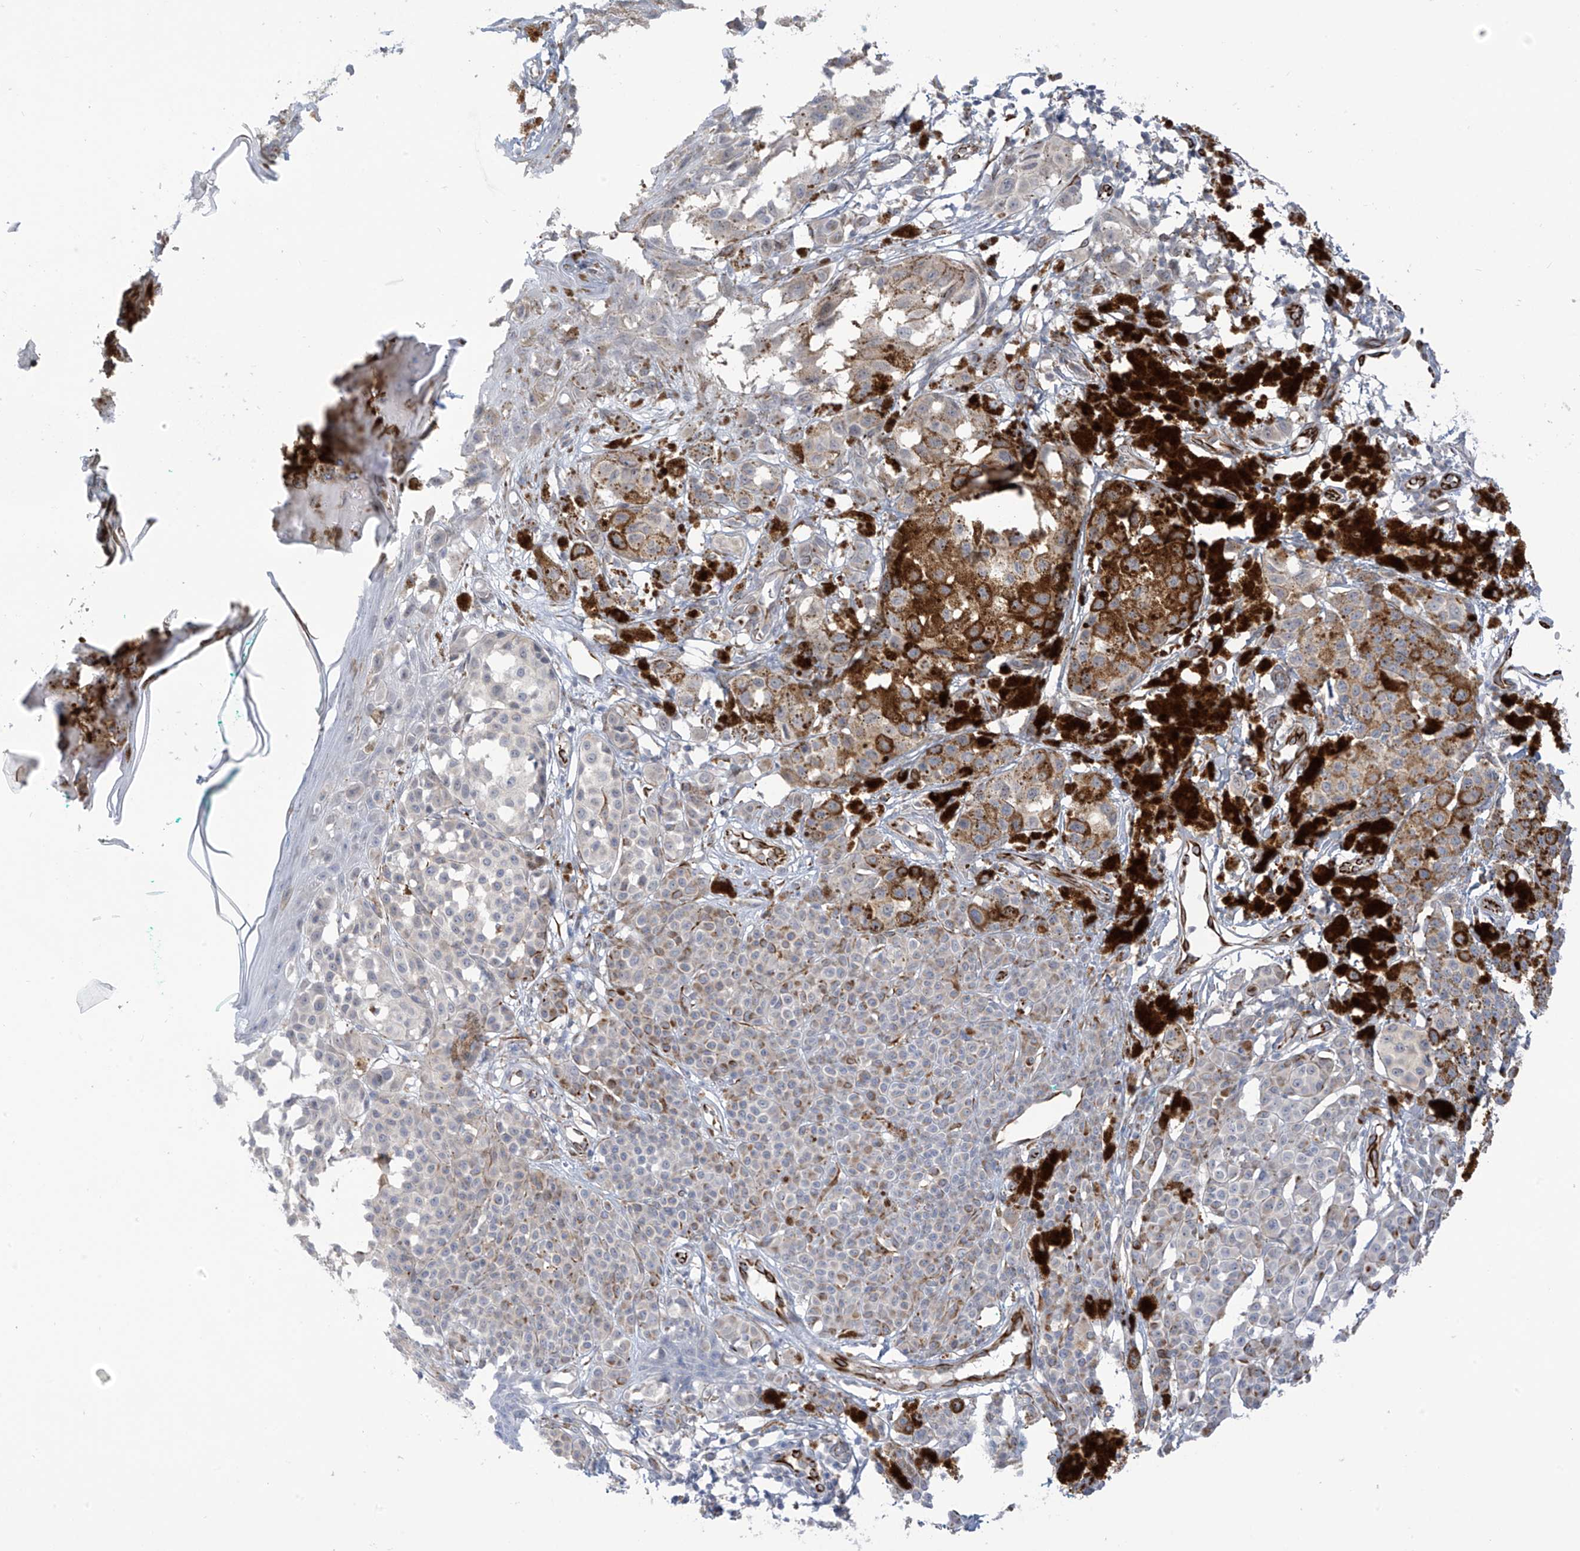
{"staining": {"intensity": "moderate", "quantity": "<25%", "location": "cytoplasmic/membranous"}, "tissue": "melanoma", "cell_type": "Tumor cells", "image_type": "cancer", "snomed": [{"axis": "morphology", "description": "Malignant melanoma, NOS"}, {"axis": "topography", "description": "Skin of leg"}], "caption": "Protein expression analysis of melanoma displays moderate cytoplasmic/membranous expression in approximately <25% of tumor cells.", "gene": "HS6ST2", "patient": {"sex": "female", "age": 72}}